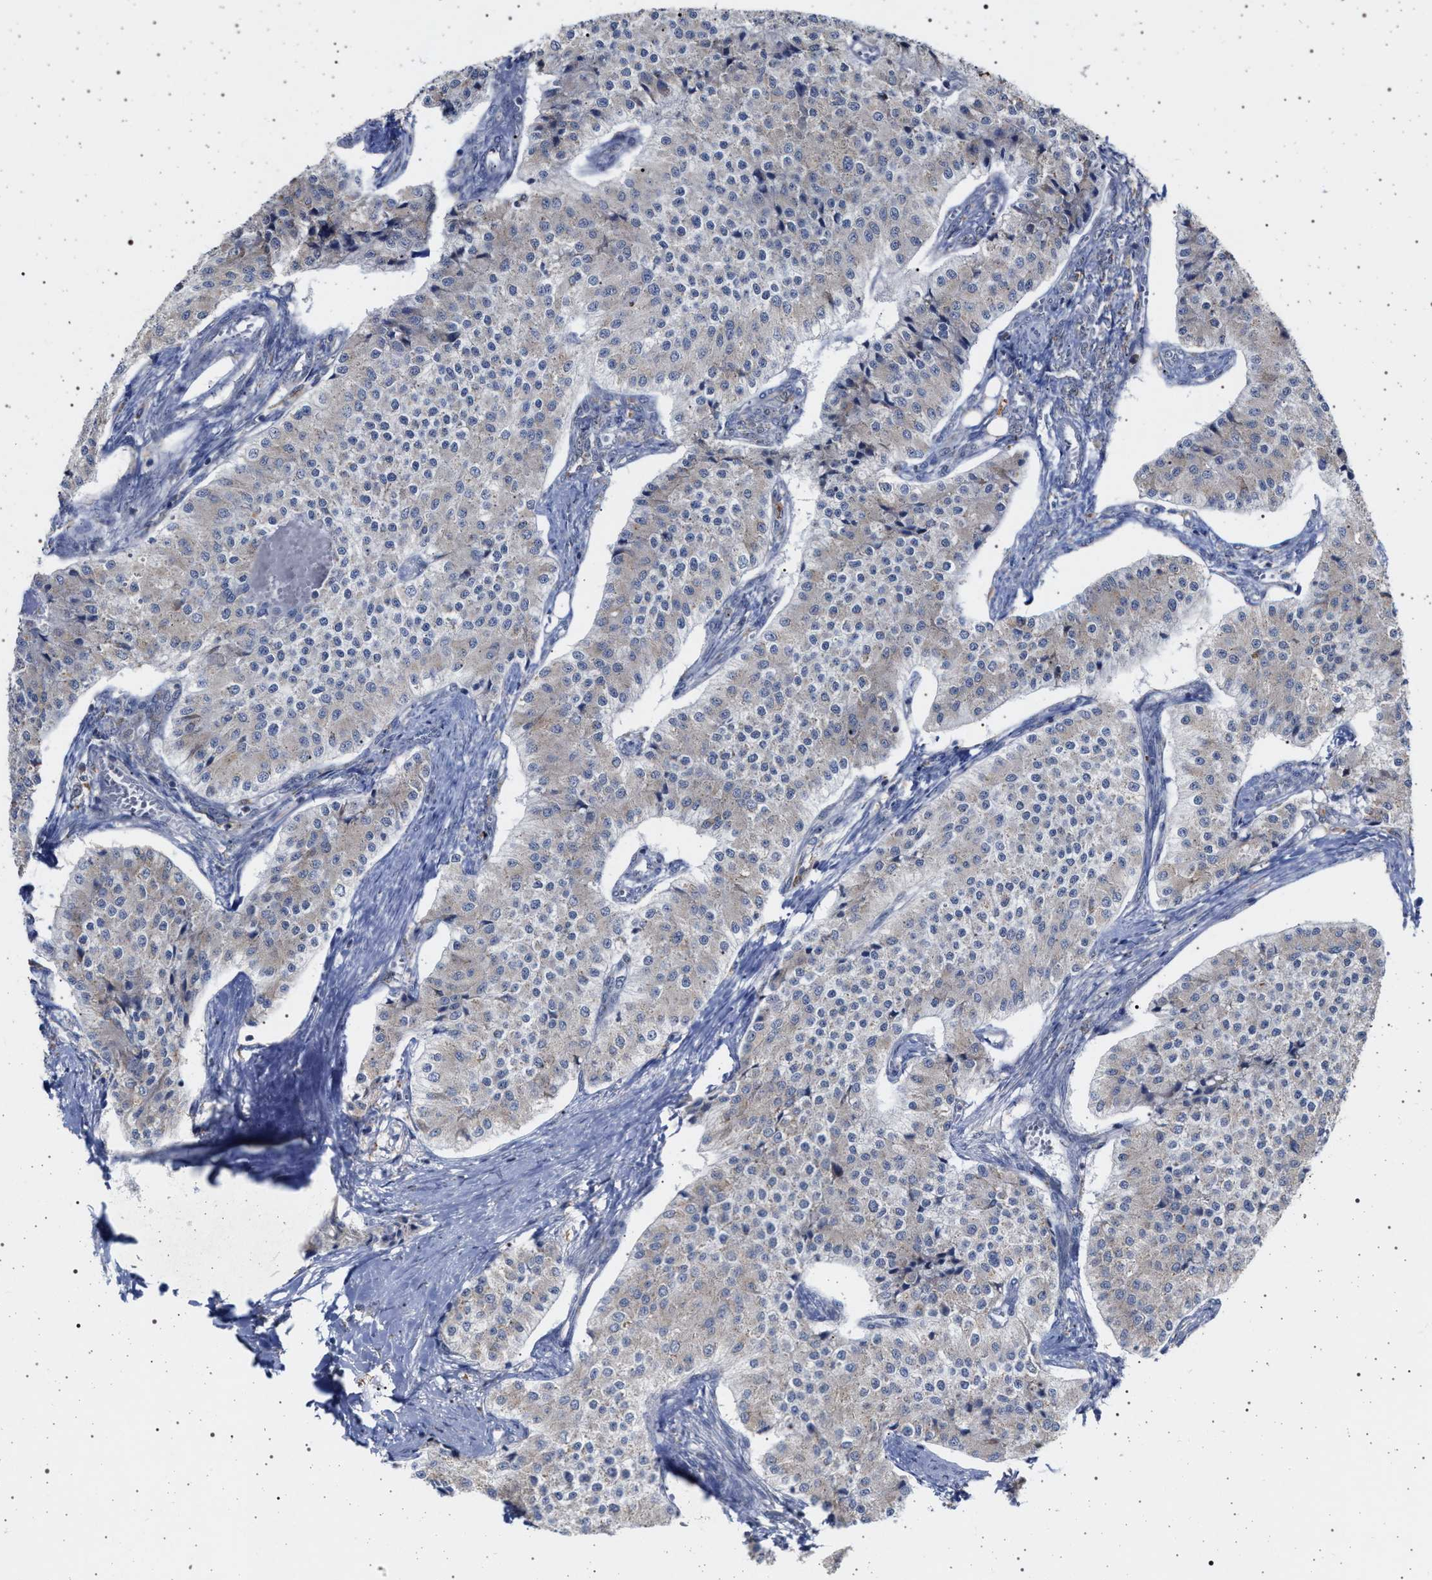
{"staining": {"intensity": "negative", "quantity": "none", "location": "none"}, "tissue": "carcinoid", "cell_type": "Tumor cells", "image_type": "cancer", "snomed": [{"axis": "morphology", "description": "Carcinoid, malignant, NOS"}, {"axis": "topography", "description": "Colon"}], "caption": "Photomicrograph shows no protein expression in tumor cells of carcinoid tissue.", "gene": "ELAC2", "patient": {"sex": "female", "age": 52}}